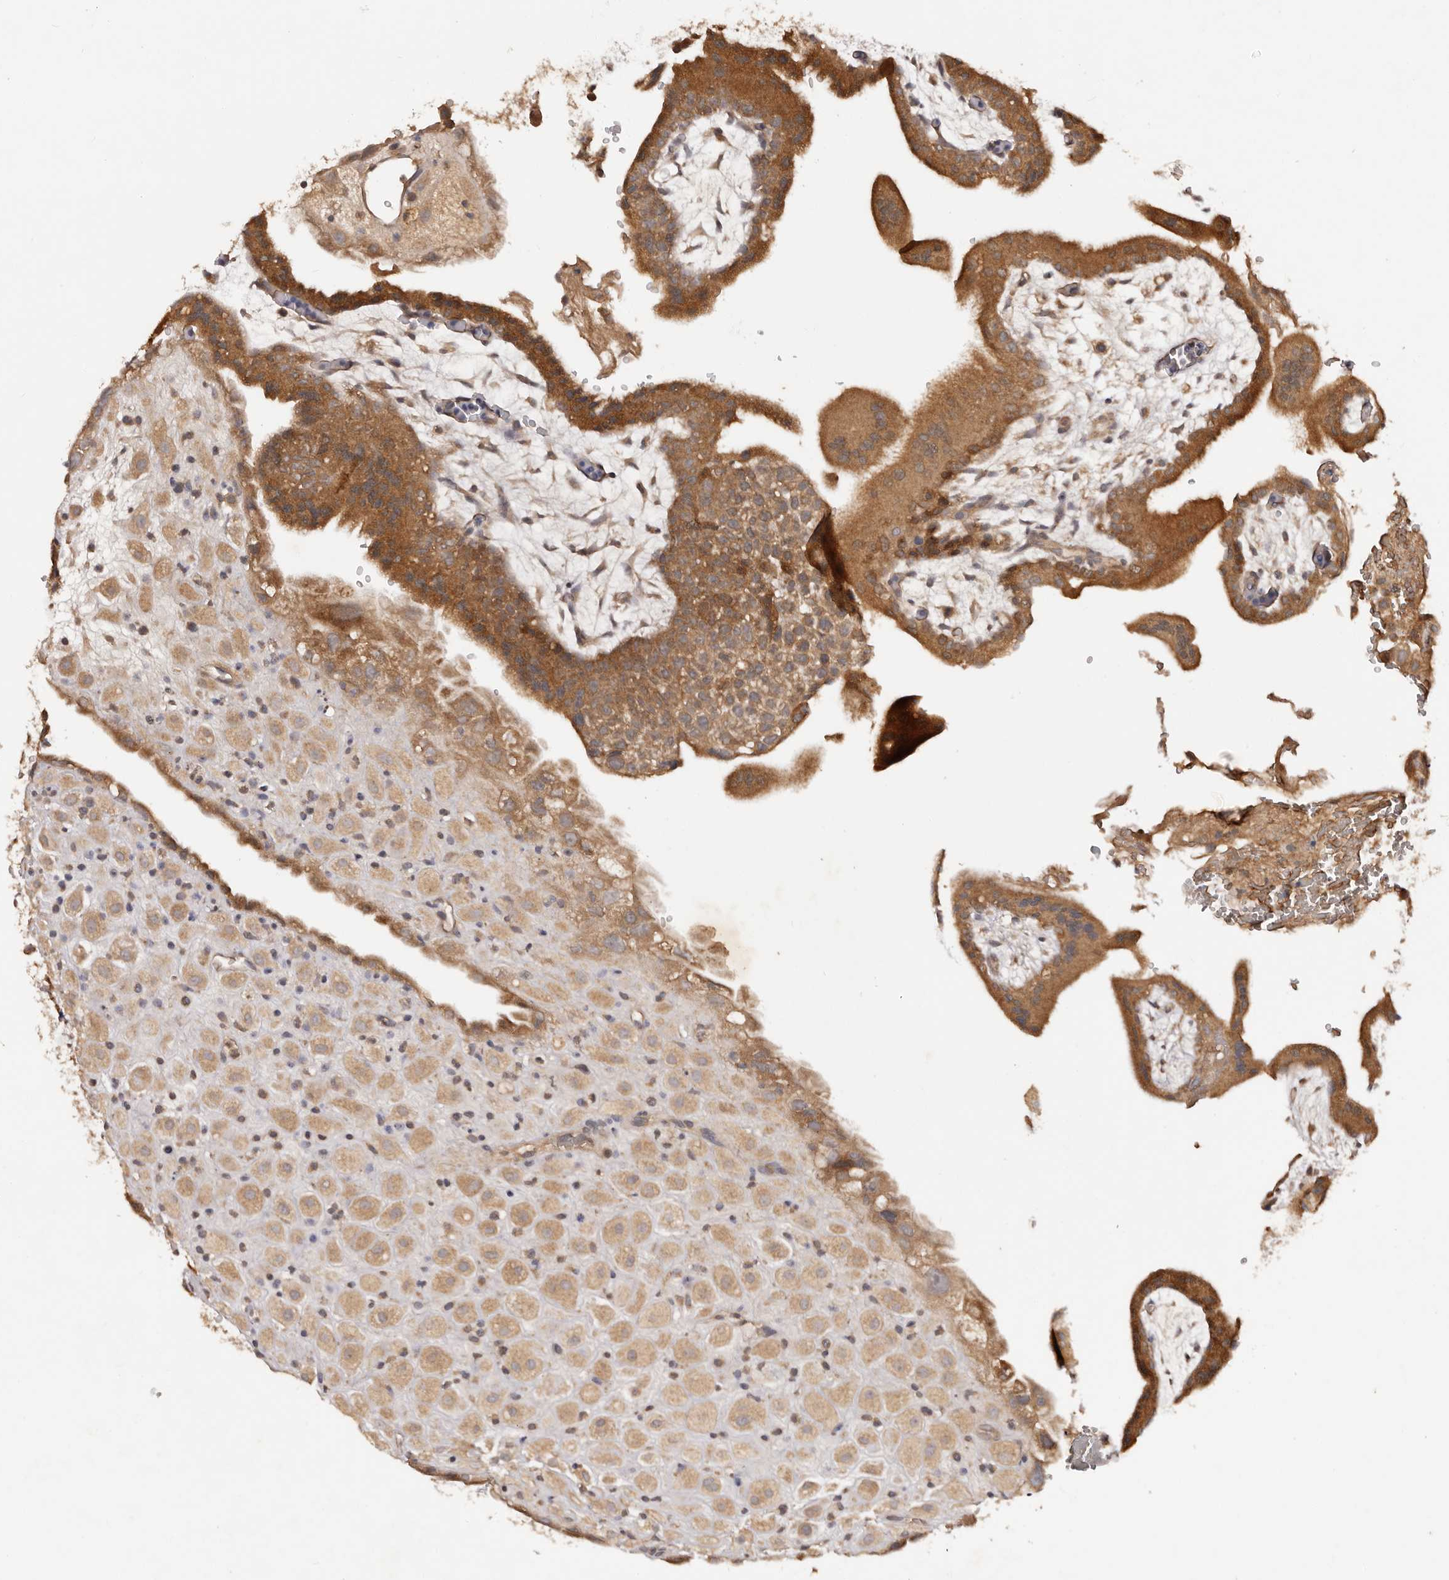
{"staining": {"intensity": "moderate", "quantity": ">75%", "location": "cytoplasmic/membranous"}, "tissue": "placenta", "cell_type": "Decidual cells", "image_type": "normal", "snomed": [{"axis": "morphology", "description": "Normal tissue, NOS"}, {"axis": "topography", "description": "Placenta"}], "caption": "Approximately >75% of decidual cells in normal human placenta reveal moderate cytoplasmic/membranous protein staining as visualized by brown immunohistochemical staining.", "gene": "PKIB", "patient": {"sex": "female", "age": 35}}